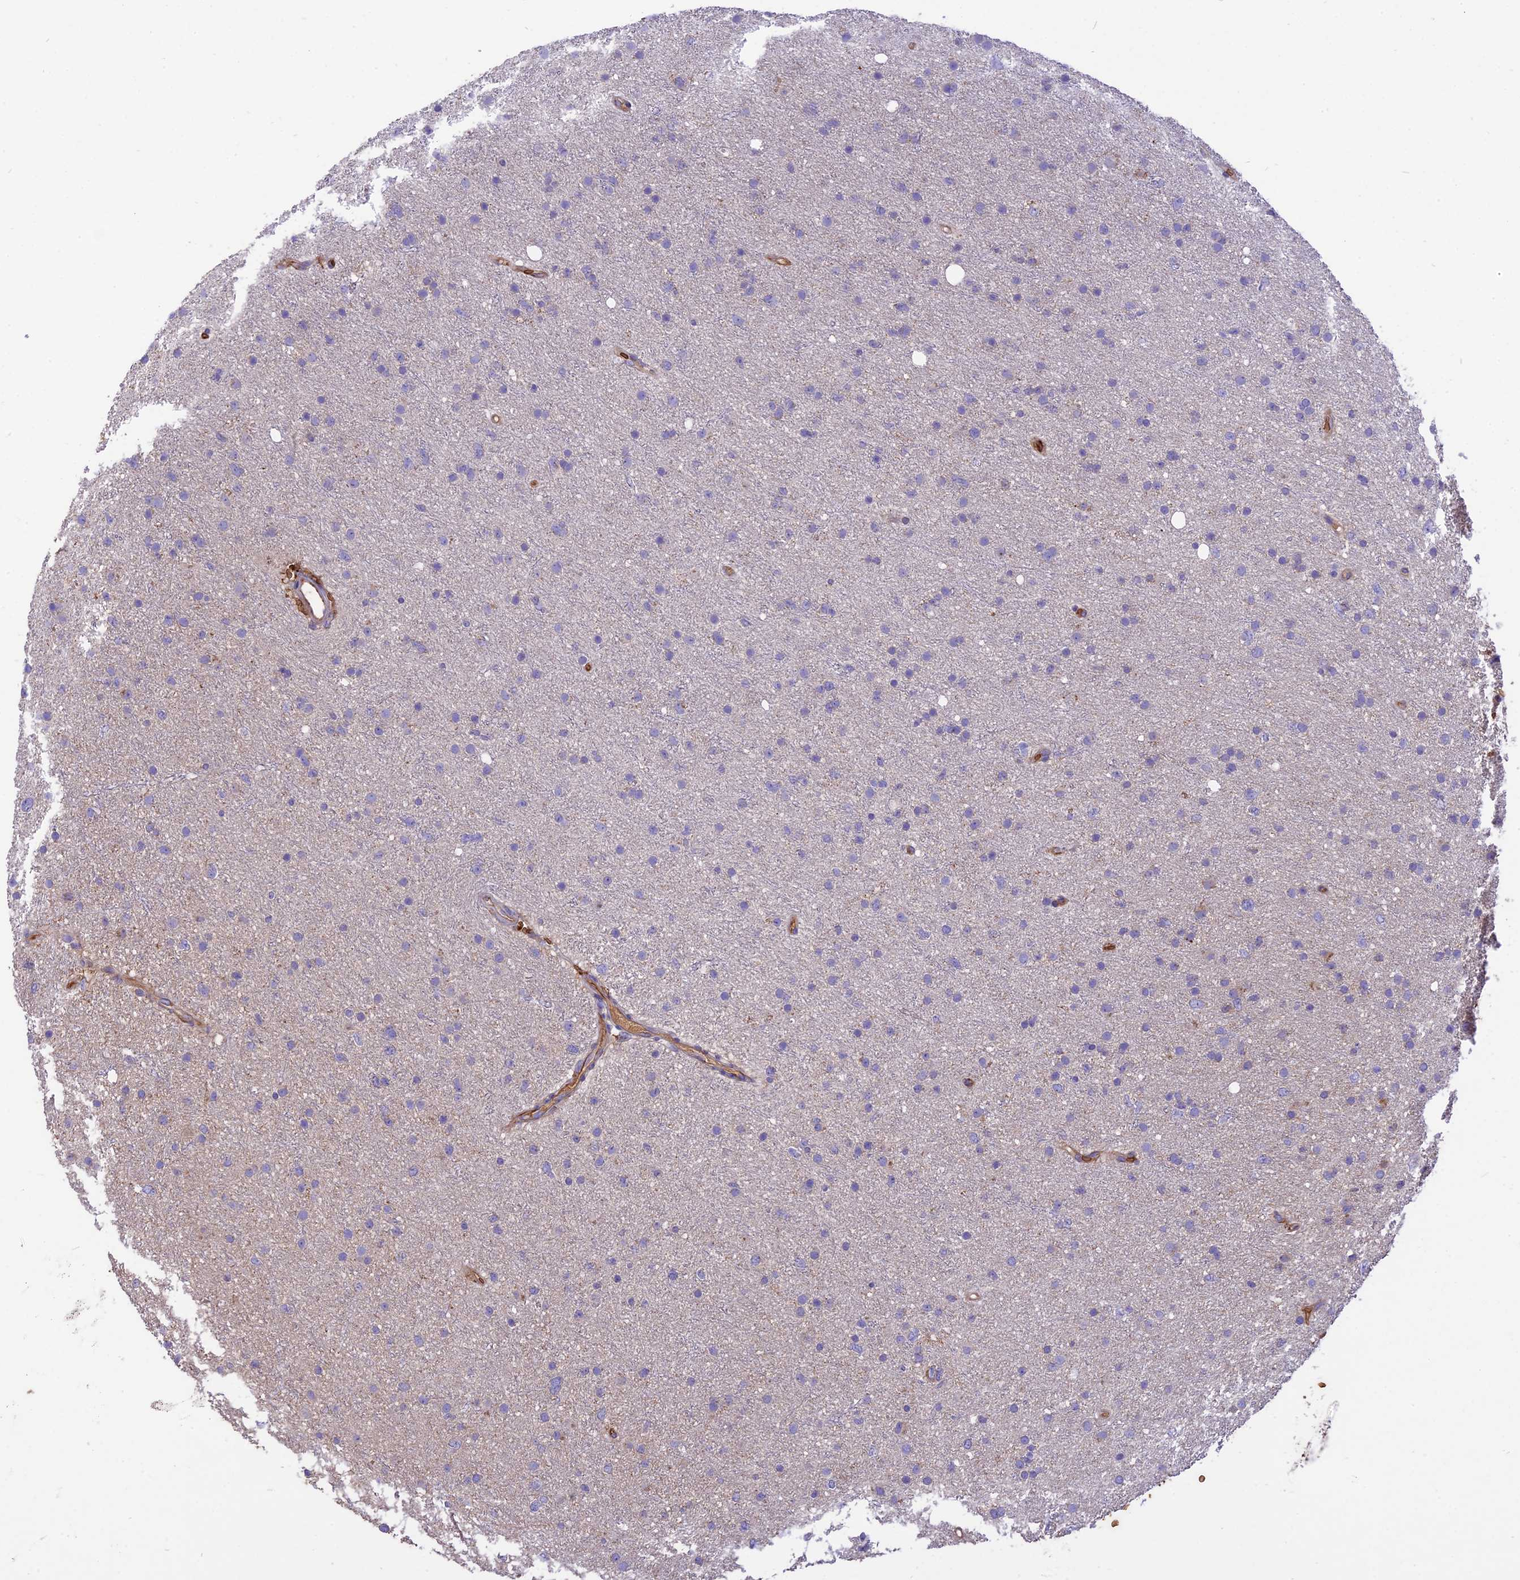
{"staining": {"intensity": "negative", "quantity": "none", "location": "none"}, "tissue": "glioma", "cell_type": "Tumor cells", "image_type": "cancer", "snomed": [{"axis": "morphology", "description": "Glioma, malignant, Low grade"}, {"axis": "topography", "description": "Cerebral cortex"}], "caption": "Tumor cells are negative for protein expression in human malignant glioma (low-grade).", "gene": "TTC4", "patient": {"sex": "female", "age": 39}}